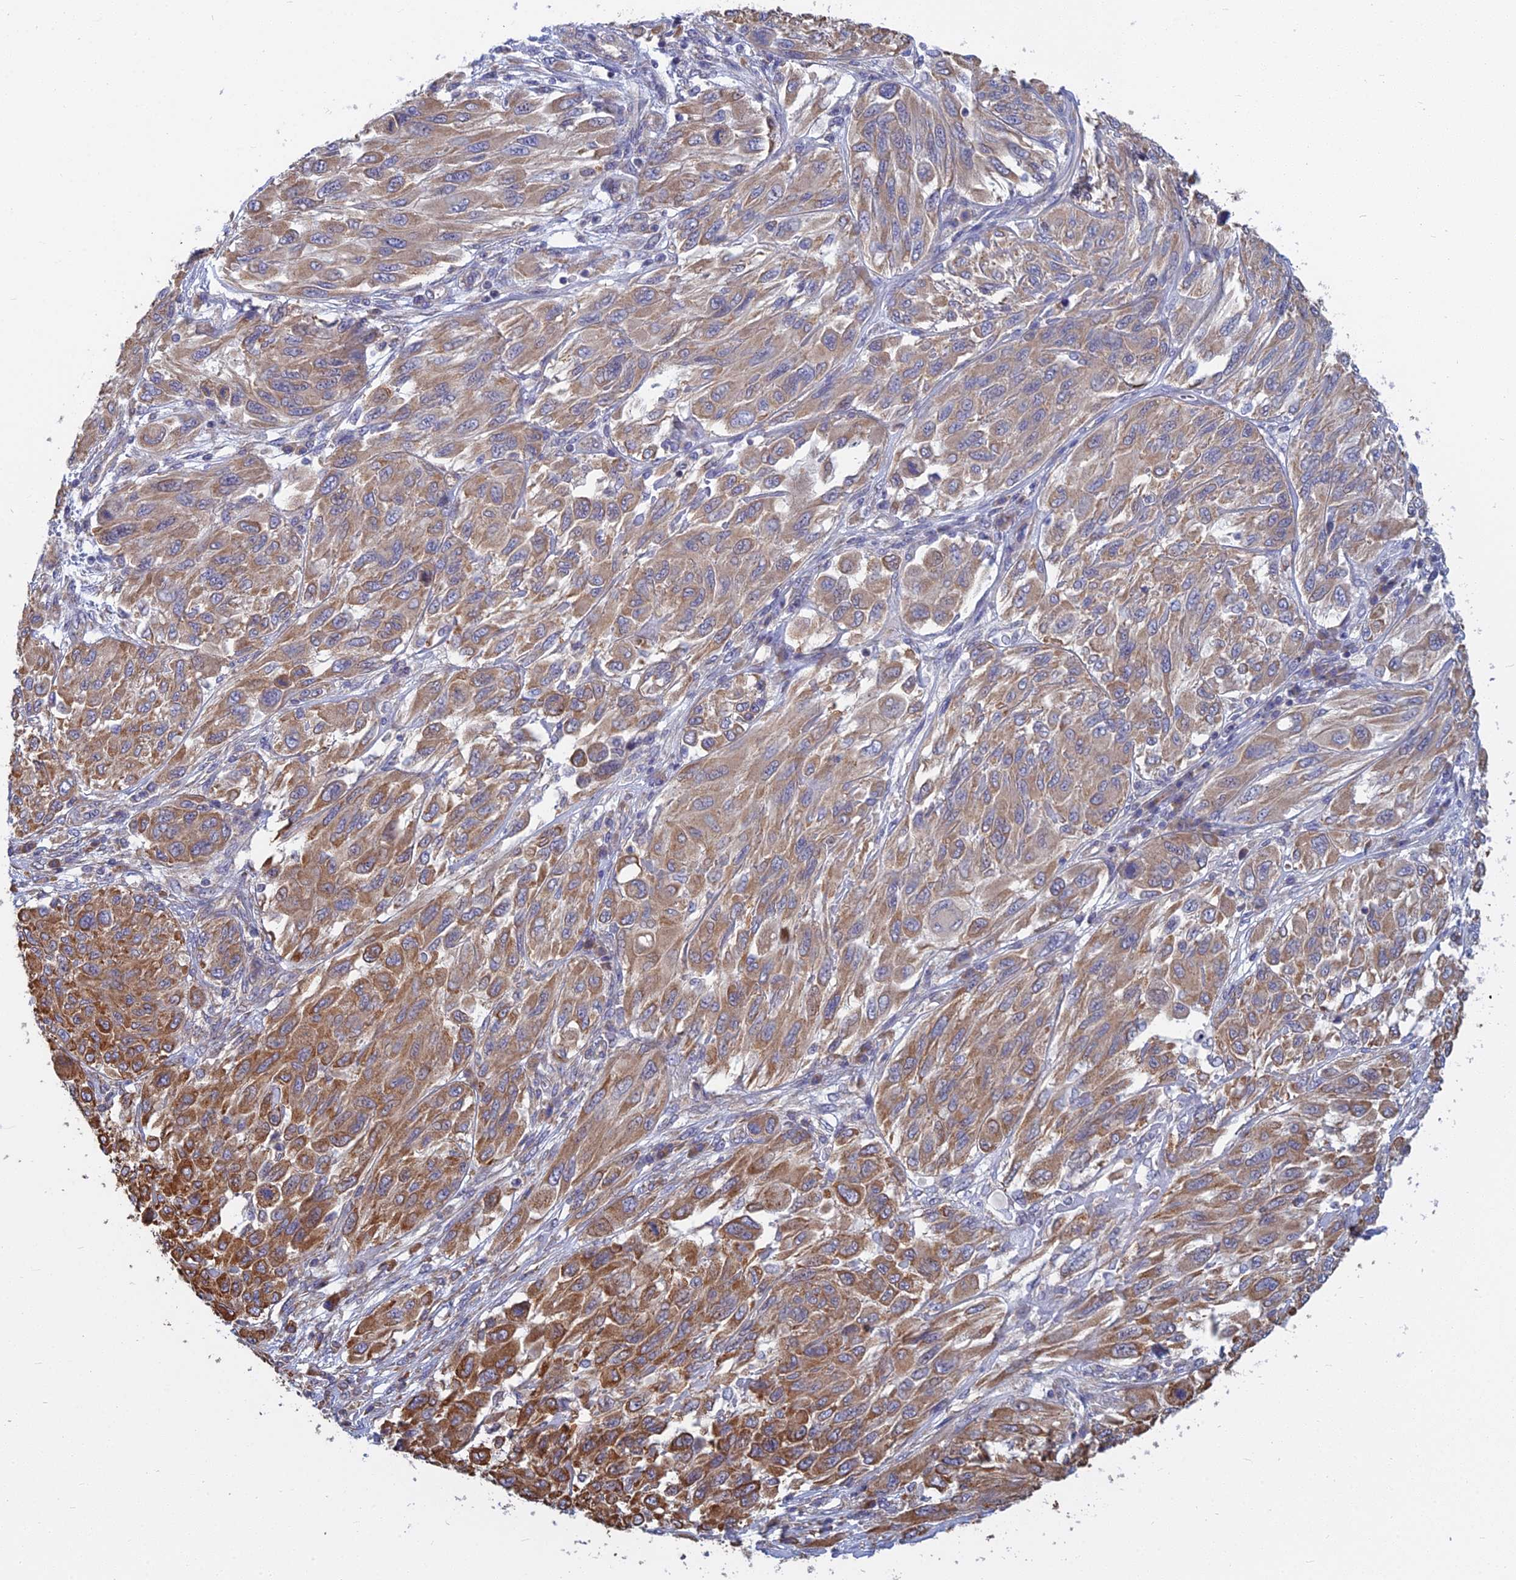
{"staining": {"intensity": "moderate", "quantity": ">75%", "location": "cytoplasmic/membranous"}, "tissue": "melanoma", "cell_type": "Tumor cells", "image_type": "cancer", "snomed": [{"axis": "morphology", "description": "Malignant melanoma, NOS"}, {"axis": "topography", "description": "Skin"}], "caption": "An IHC photomicrograph of neoplastic tissue is shown. Protein staining in brown highlights moderate cytoplasmic/membranous positivity in malignant melanoma within tumor cells.", "gene": "KIAA1143", "patient": {"sex": "female", "age": 91}}